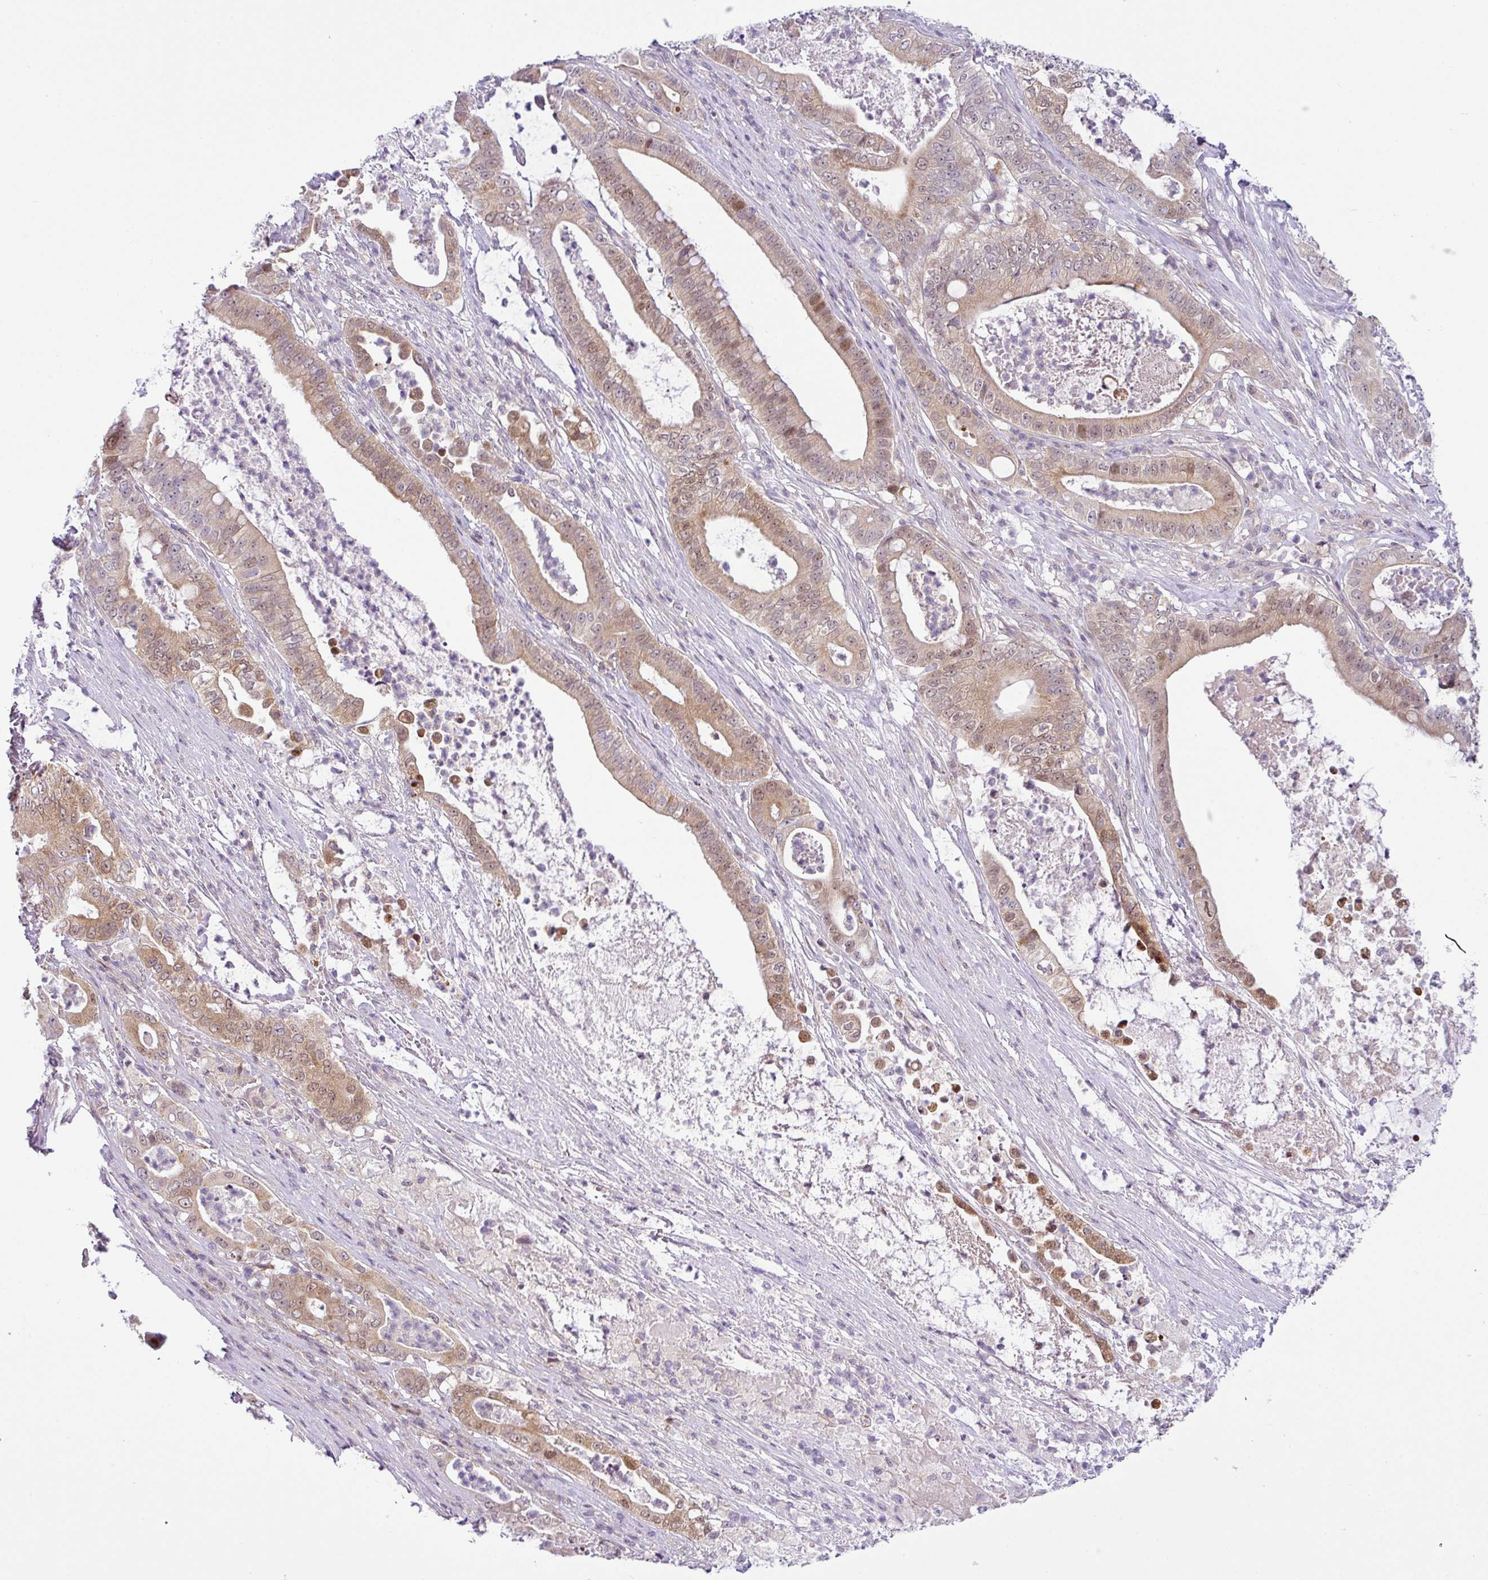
{"staining": {"intensity": "moderate", "quantity": ">75%", "location": "cytoplasmic/membranous,nuclear"}, "tissue": "pancreatic cancer", "cell_type": "Tumor cells", "image_type": "cancer", "snomed": [{"axis": "morphology", "description": "Adenocarcinoma, NOS"}, {"axis": "topography", "description": "Pancreas"}], "caption": "Brown immunohistochemical staining in human adenocarcinoma (pancreatic) reveals moderate cytoplasmic/membranous and nuclear expression in approximately >75% of tumor cells.", "gene": "NDUFB2", "patient": {"sex": "male", "age": 71}}